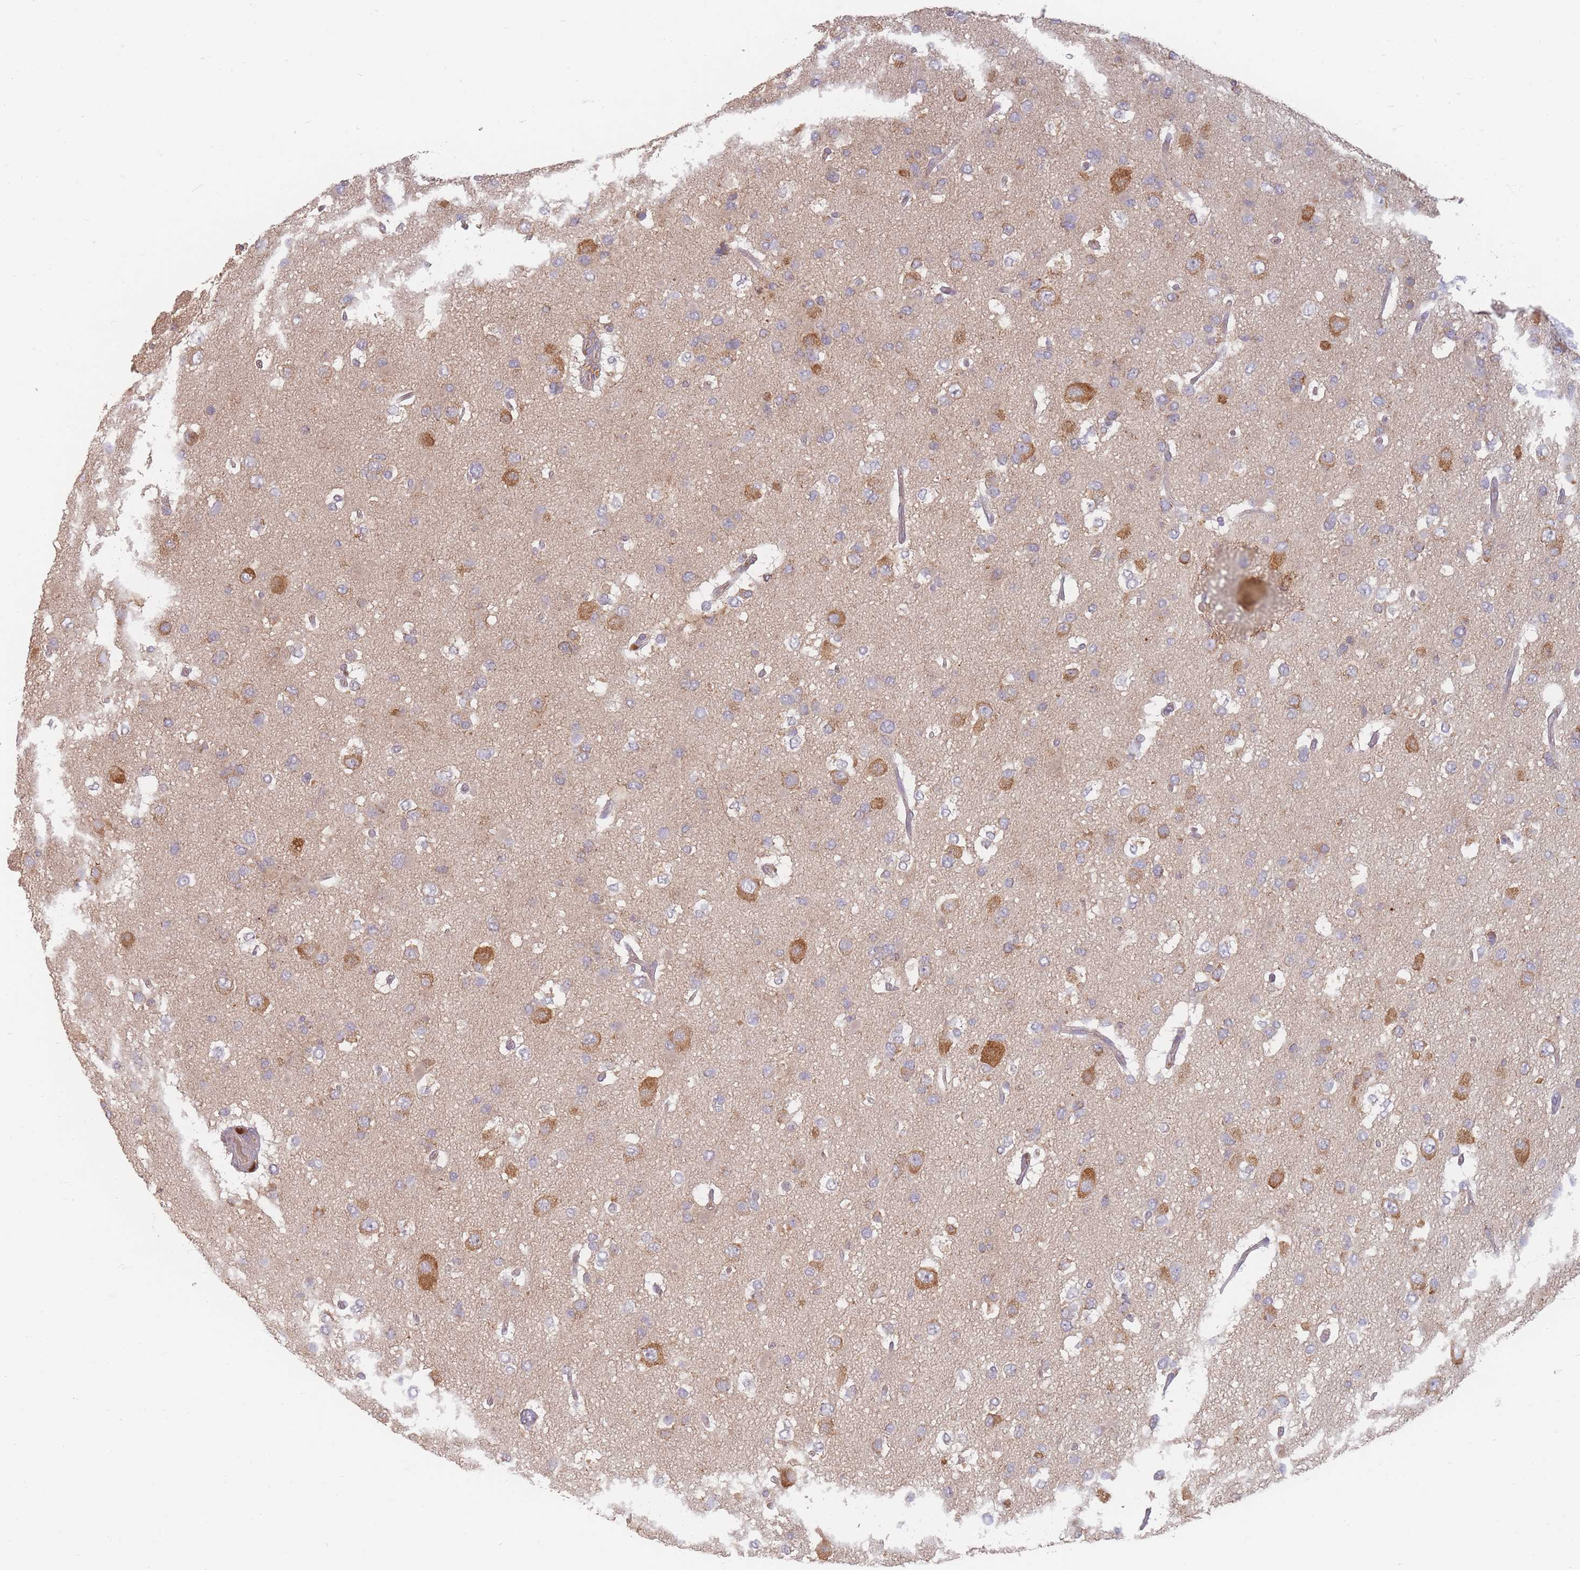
{"staining": {"intensity": "moderate", "quantity": "<25%", "location": "cytoplasmic/membranous"}, "tissue": "glioma", "cell_type": "Tumor cells", "image_type": "cancer", "snomed": [{"axis": "morphology", "description": "Glioma, malignant, High grade"}, {"axis": "topography", "description": "Brain"}], "caption": "Protein expression analysis of malignant glioma (high-grade) displays moderate cytoplasmic/membranous staining in about <25% of tumor cells.", "gene": "SLC35F3", "patient": {"sex": "male", "age": 53}}